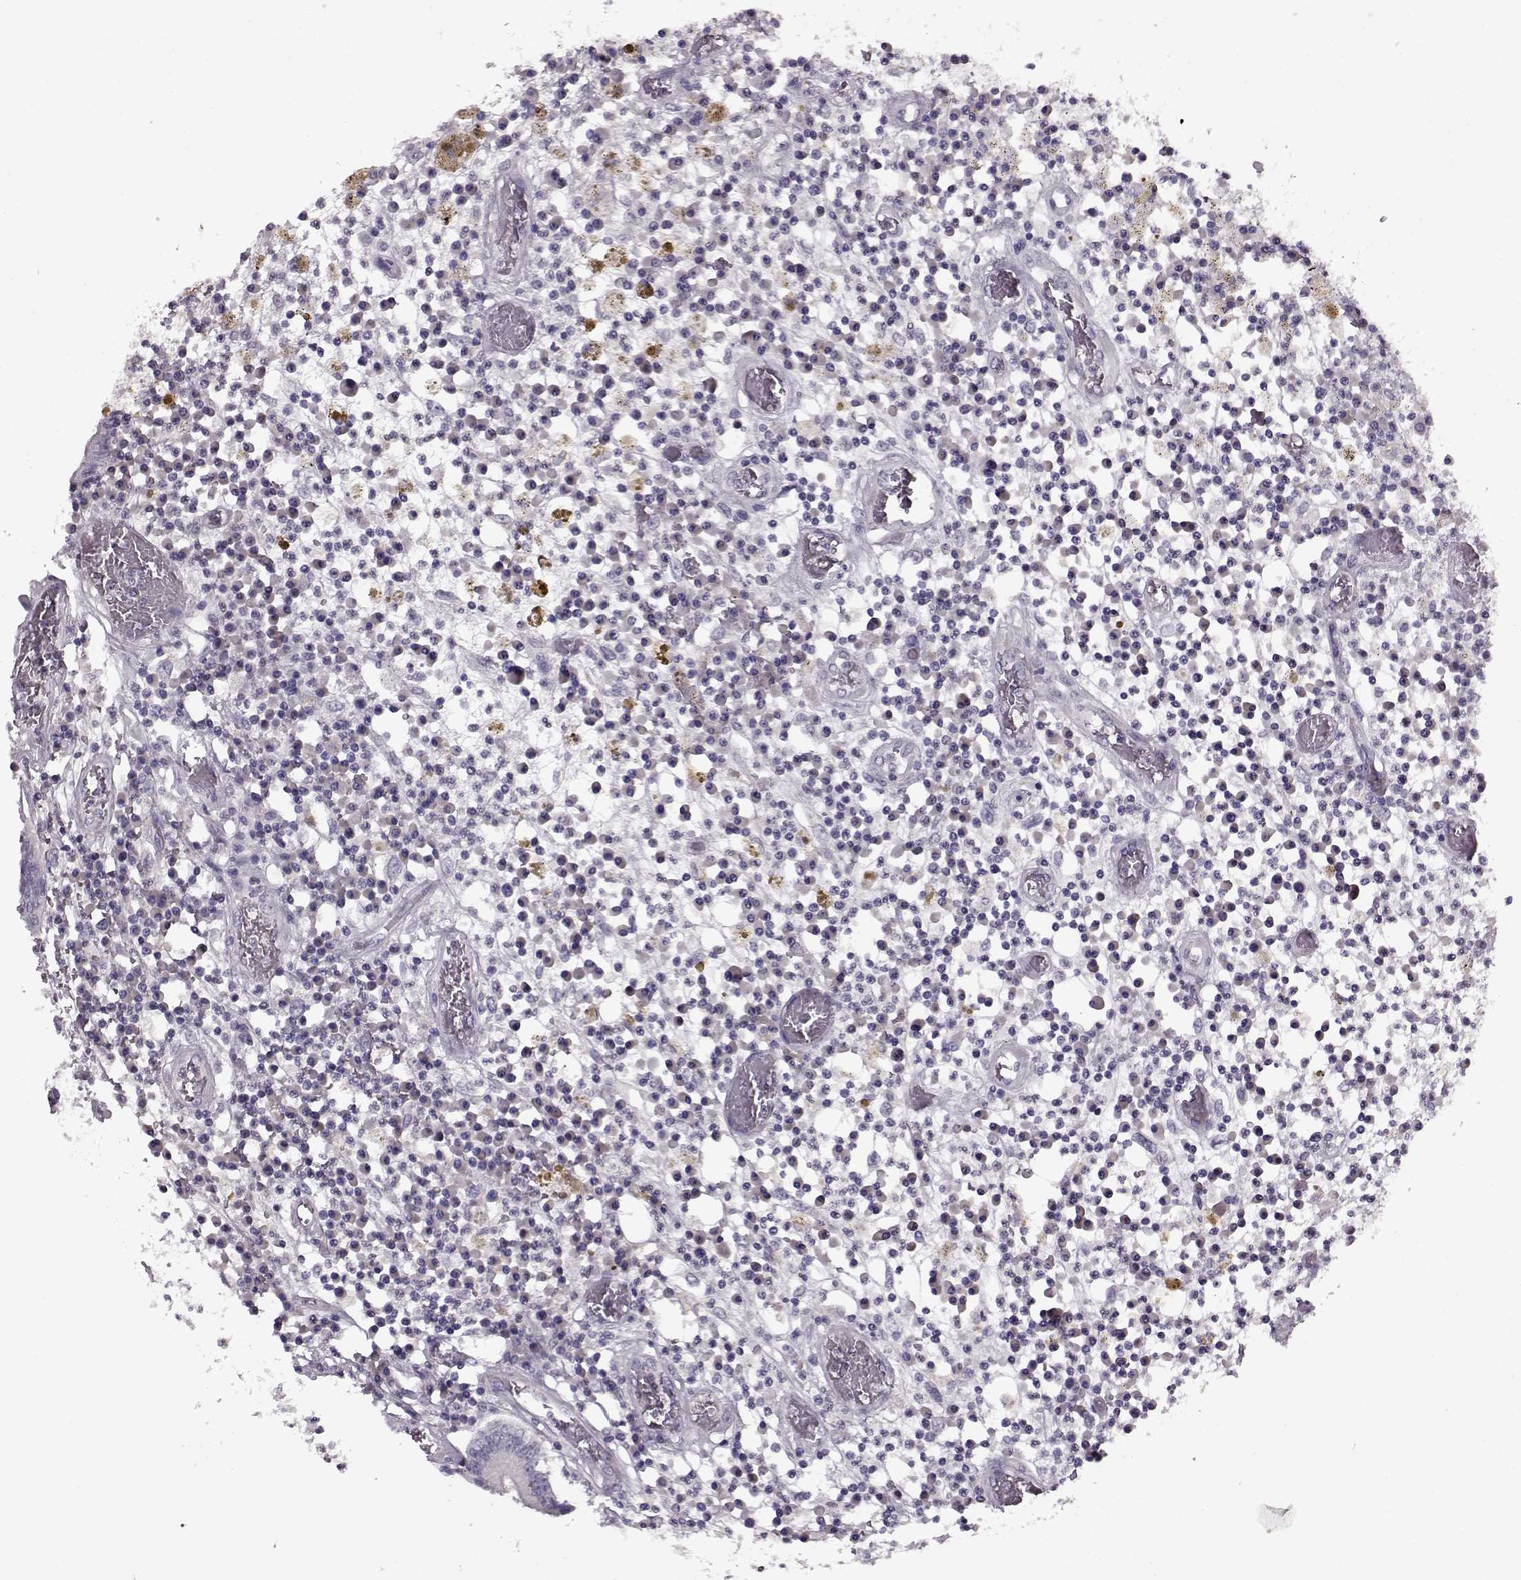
{"staining": {"intensity": "negative", "quantity": "none", "location": "none"}, "tissue": "colorectal cancer", "cell_type": "Tumor cells", "image_type": "cancer", "snomed": [{"axis": "morphology", "description": "Adenocarcinoma, NOS"}, {"axis": "topography", "description": "Rectum"}], "caption": "High magnification brightfield microscopy of colorectal cancer (adenocarcinoma) stained with DAB (3,3'-diaminobenzidine) (brown) and counterstained with hematoxylin (blue): tumor cells show no significant staining.", "gene": "RP1L1", "patient": {"sex": "male", "age": 54}}